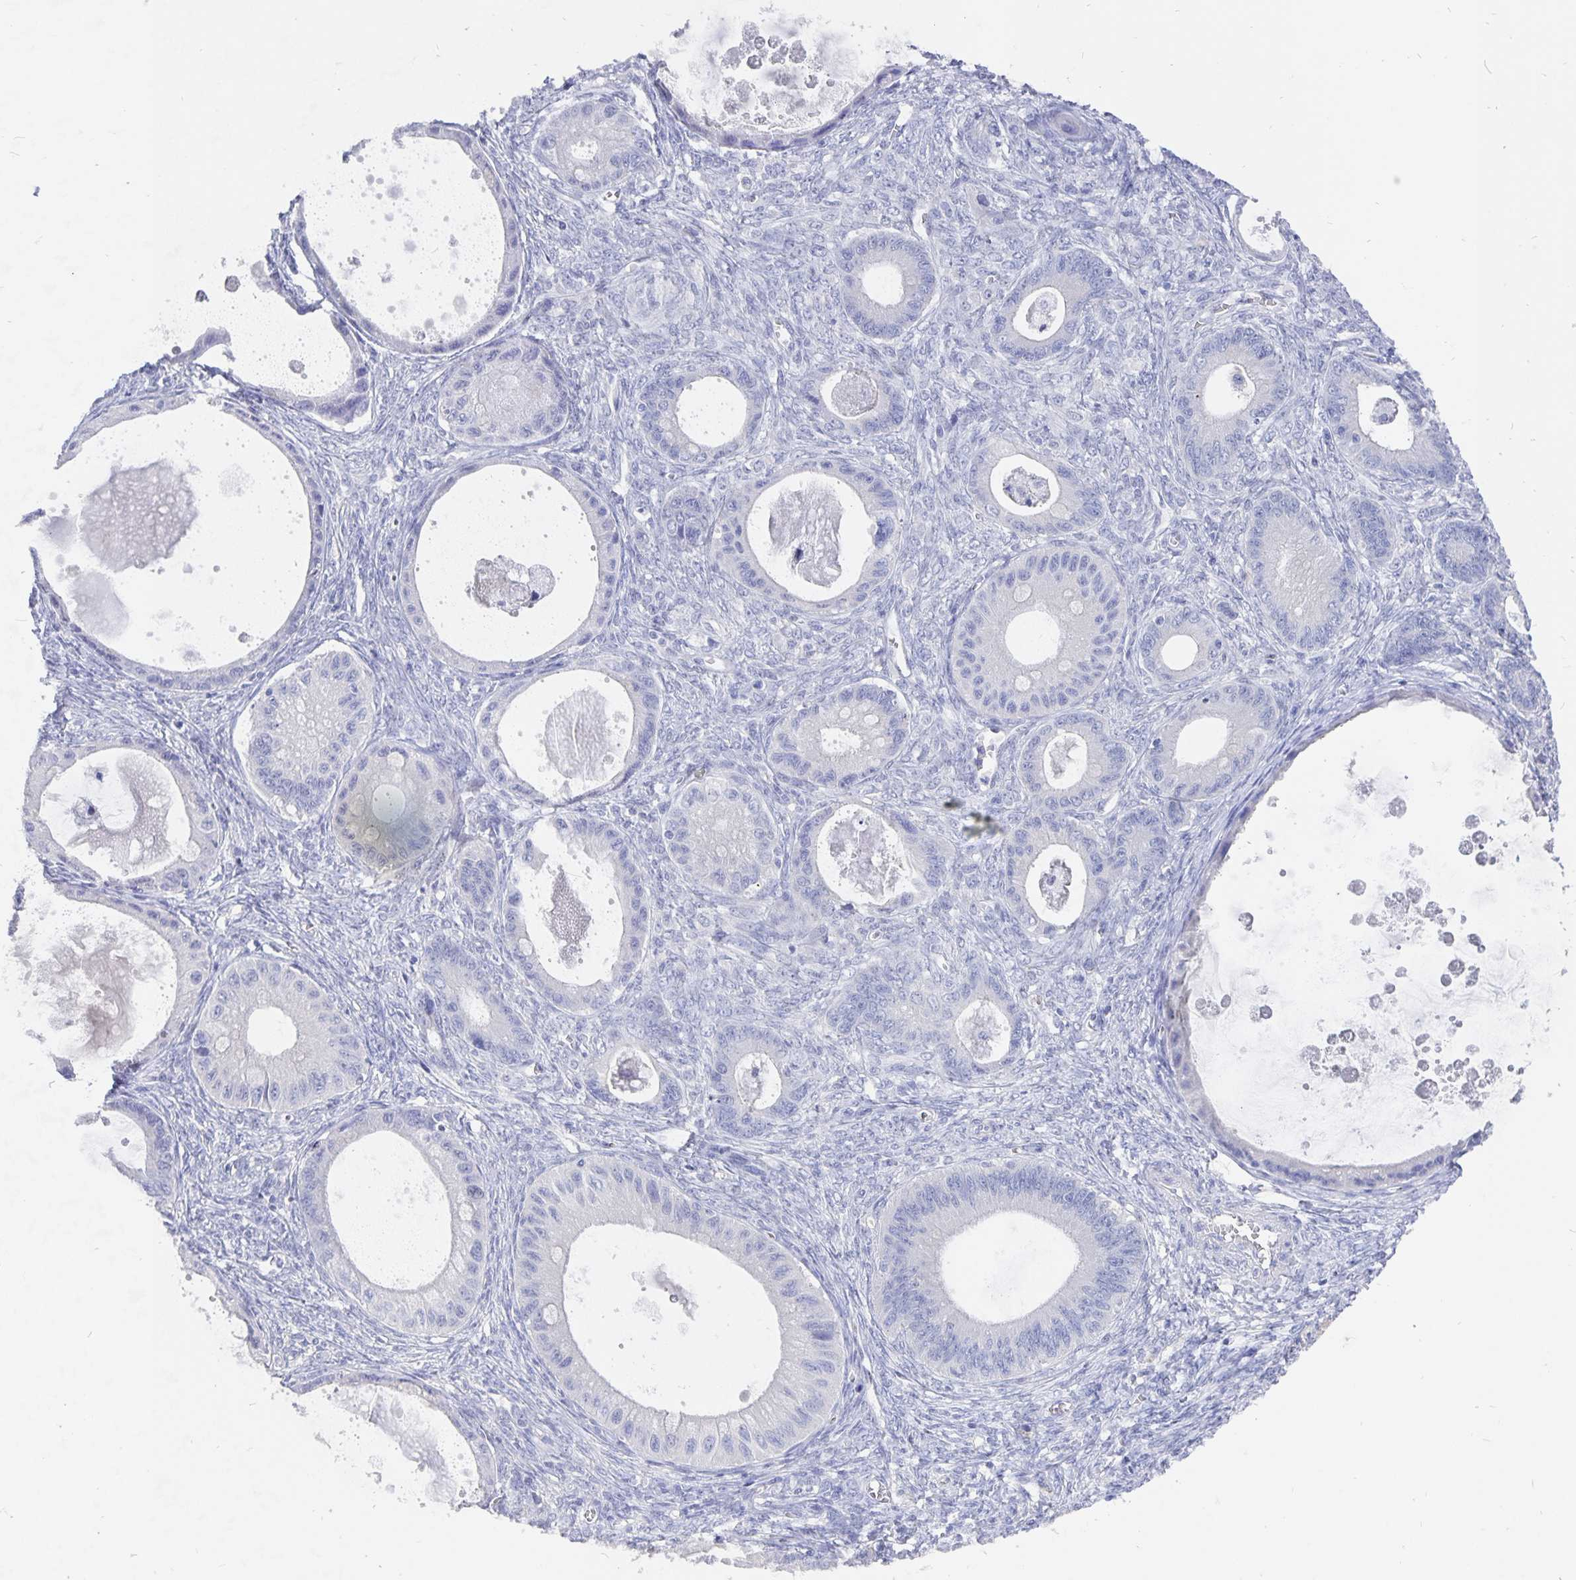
{"staining": {"intensity": "negative", "quantity": "none", "location": "none"}, "tissue": "ovarian cancer", "cell_type": "Tumor cells", "image_type": "cancer", "snomed": [{"axis": "morphology", "description": "Cystadenocarcinoma, mucinous, NOS"}, {"axis": "topography", "description": "Ovary"}], "caption": "Human ovarian mucinous cystadenocarcinoma stained for a protein using immunohistochemistry (IHC) demonstrates no expression in tumor cells.", "gene": "SMOC1", "patient": {"sex": "female", "age": 64}}